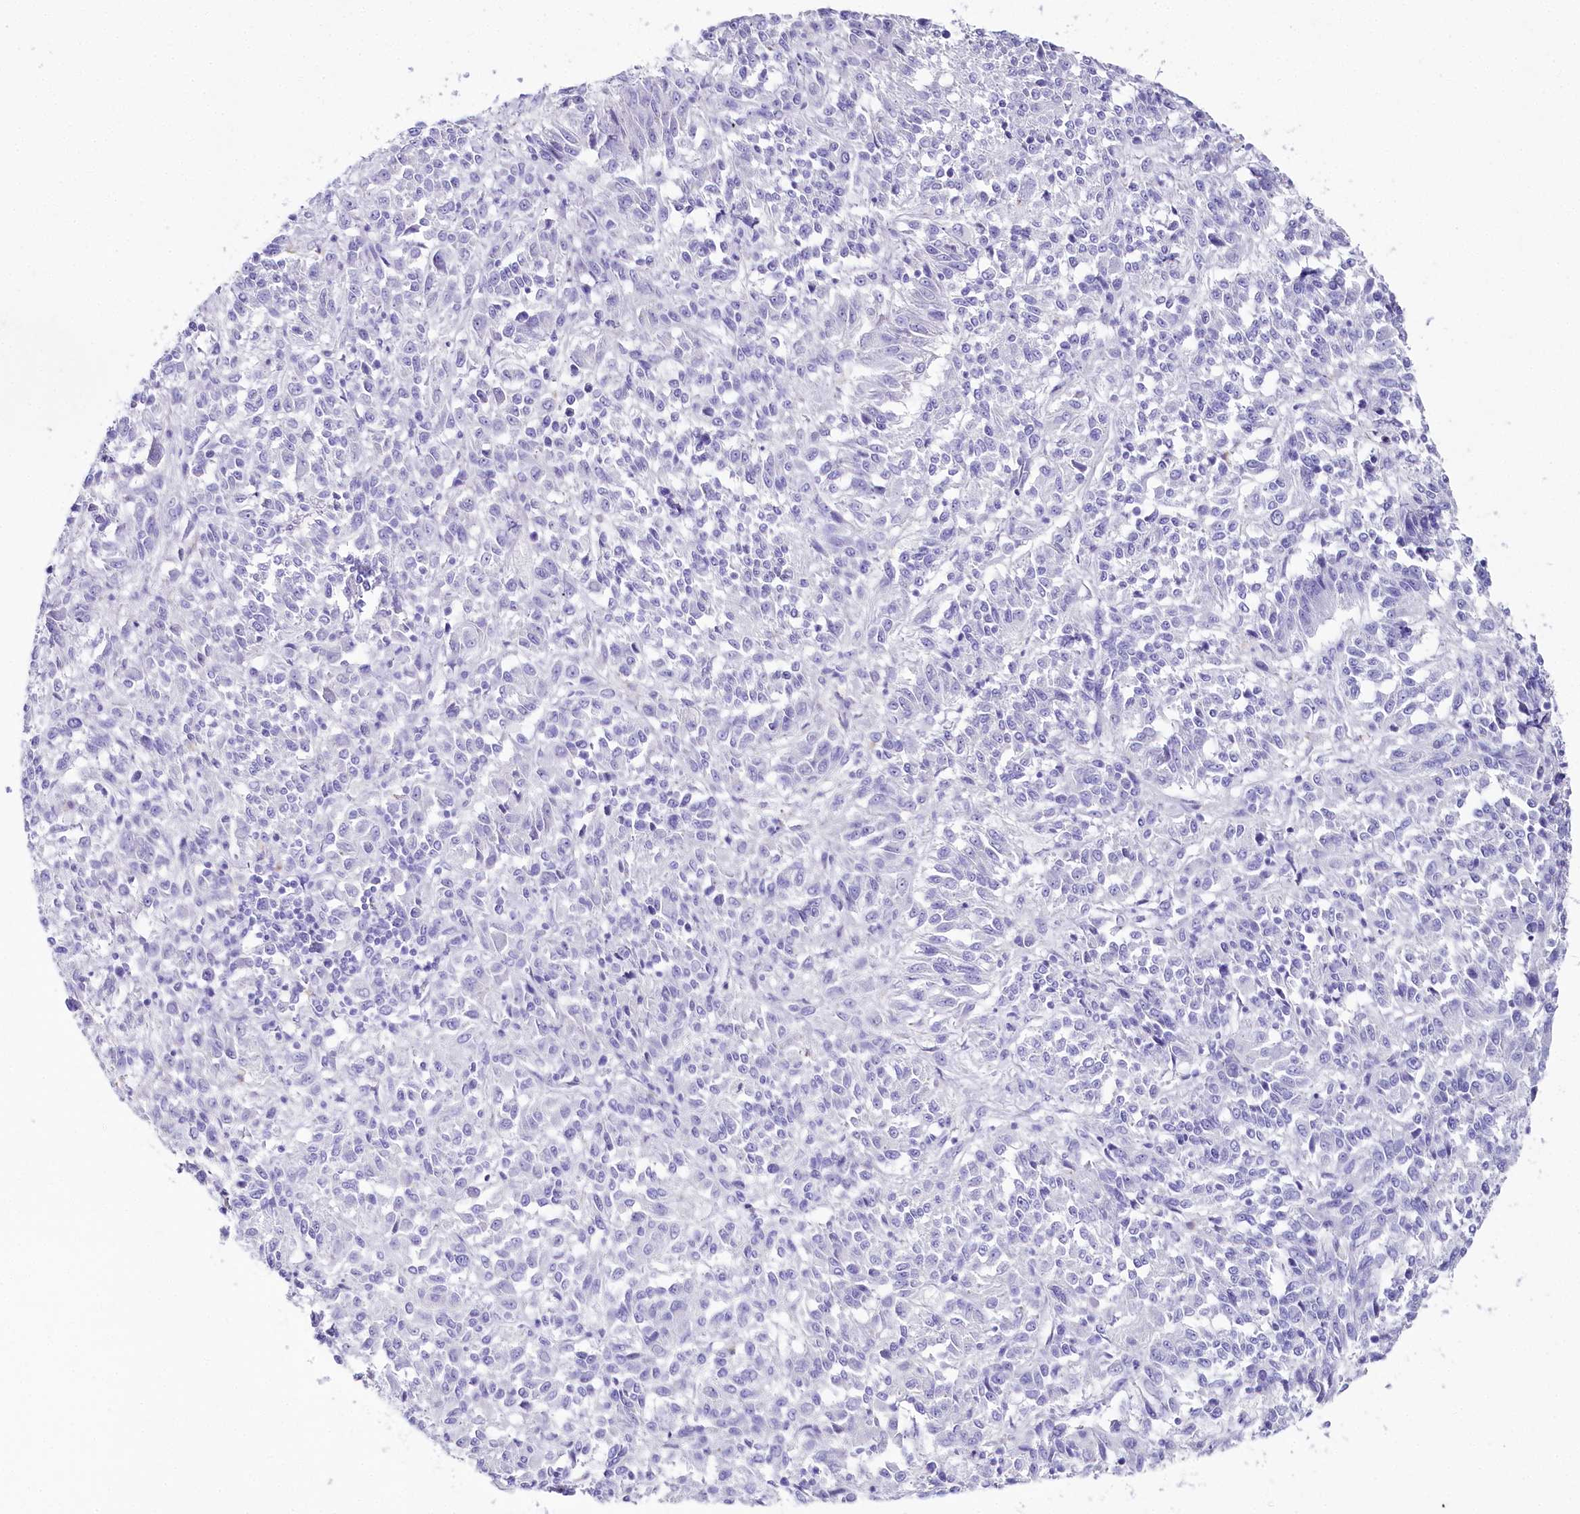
{"staining": {"intensity": "negative", "quantity": "none", "location": "none"}, "tissue": "melanoma", "cell_type": "Tumor cells", "image_type": "cancer", "snomed": [{"axis": "morphology", "description": "Malignant melanoma, Metastatic site"}, {"axis": "topography", "description": "Lung"}], "caption": "The histopathology image exhibits no staining of tumor cells in melanoma.", "gene": "CSN3", "patient": {"sex": "male", "age": 64}}